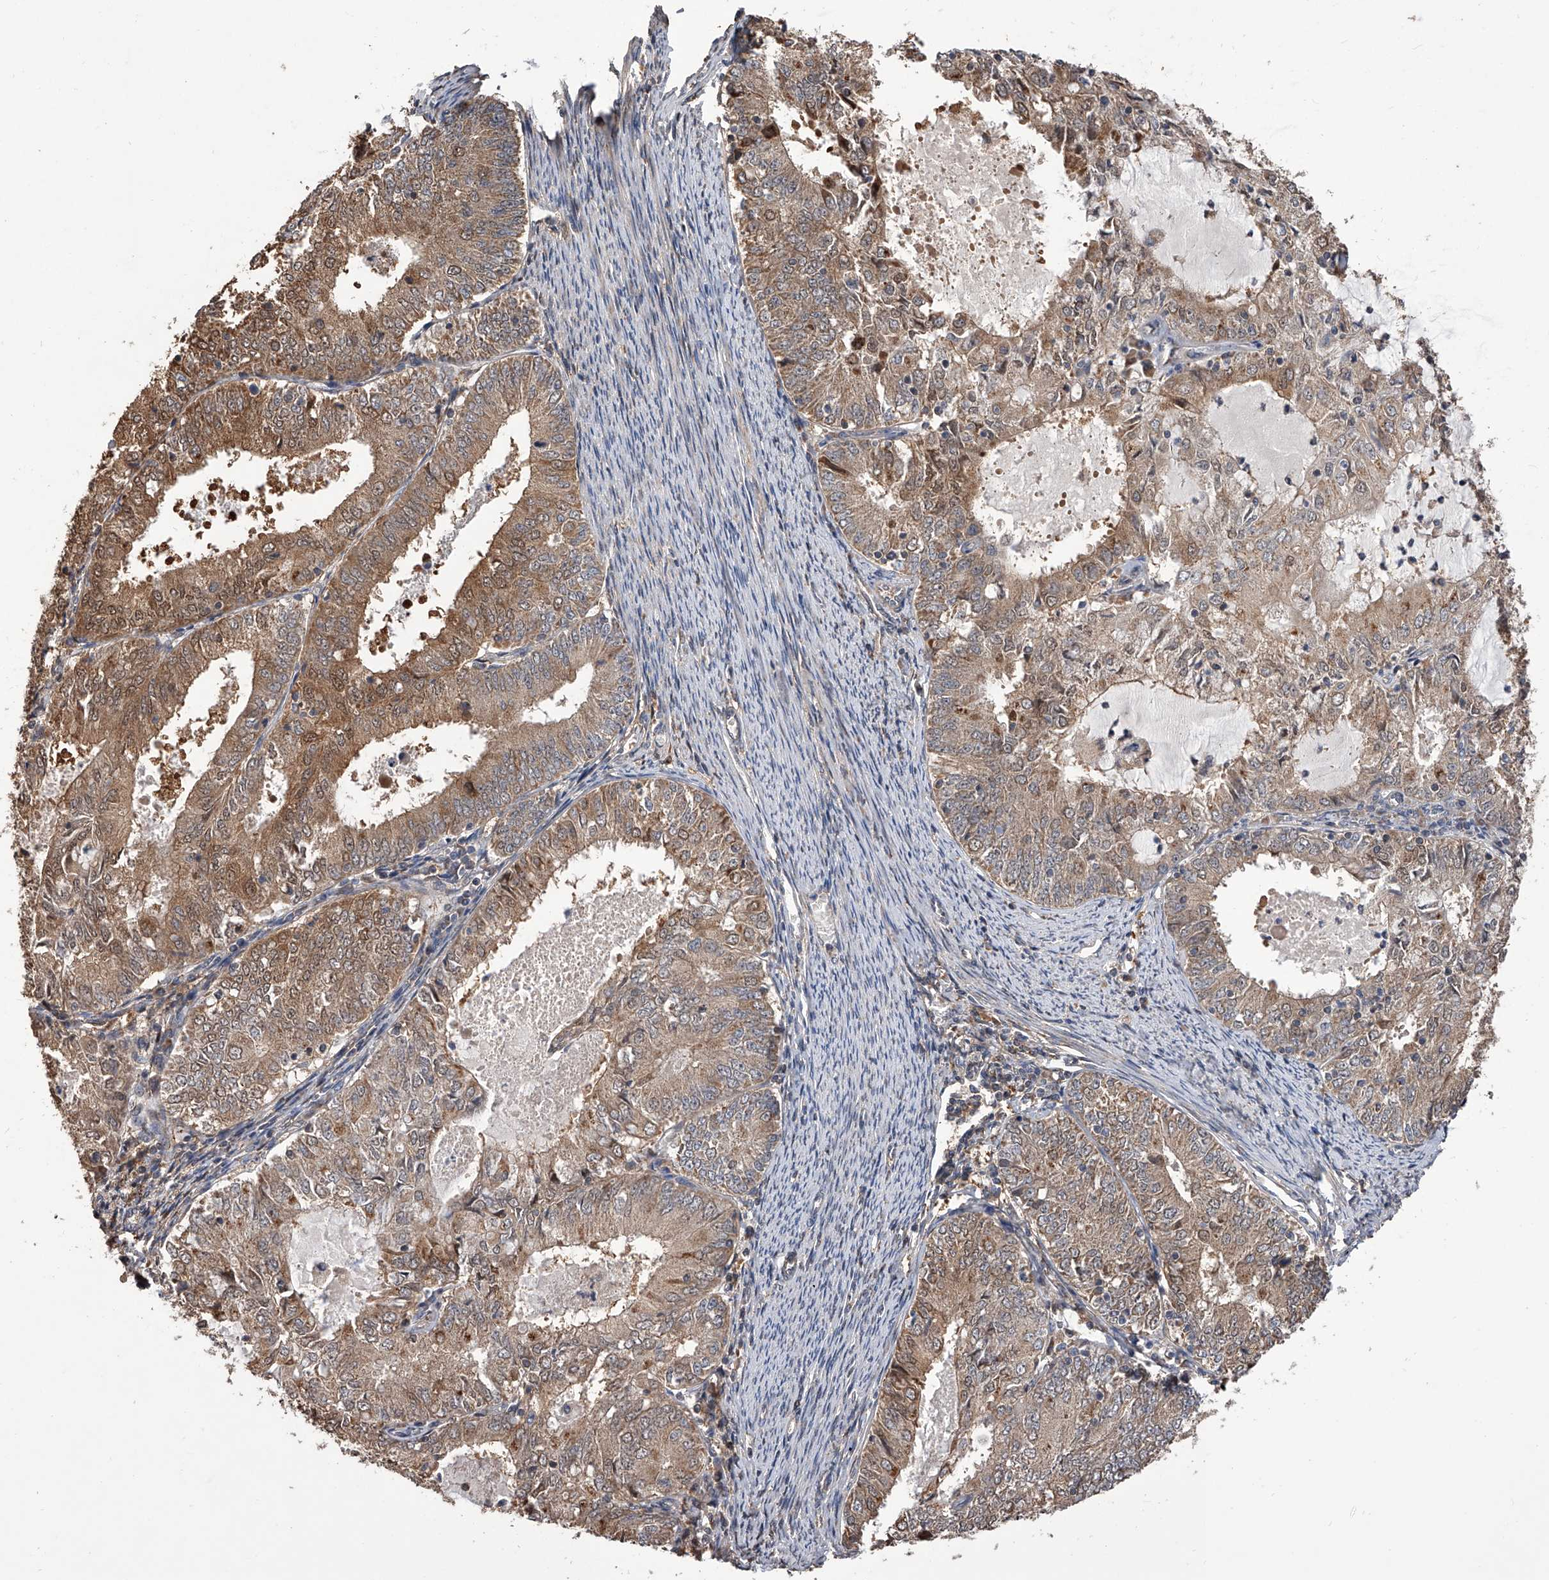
{"staining": {"intensity": "moderate", "quantity": ">75%", "location": "cytoplasmic/membranous"}, "tissue": "endometrial cancer", "cell_type": "Tumor cells", "image_type": "cancer", "snomed": [{"axis": "morphology", "description": "Adenocarcinoma, NOS"}, {"axis": "topography", "description": "Endometrium"}], "caption": "Protein staining reveals moderate cytoplasmic/membranous positivity in about >75% of tumor cells in endometrial adenocarcinoma. The protein of interest is stained brown, and the nuclei are stained in blue (DAB (3,3'-diaminobenzidine) IHC with brightfield microscopy, high magnification).", "gene": "GMDS", "patient": {"sex": "female", "age": 57}}